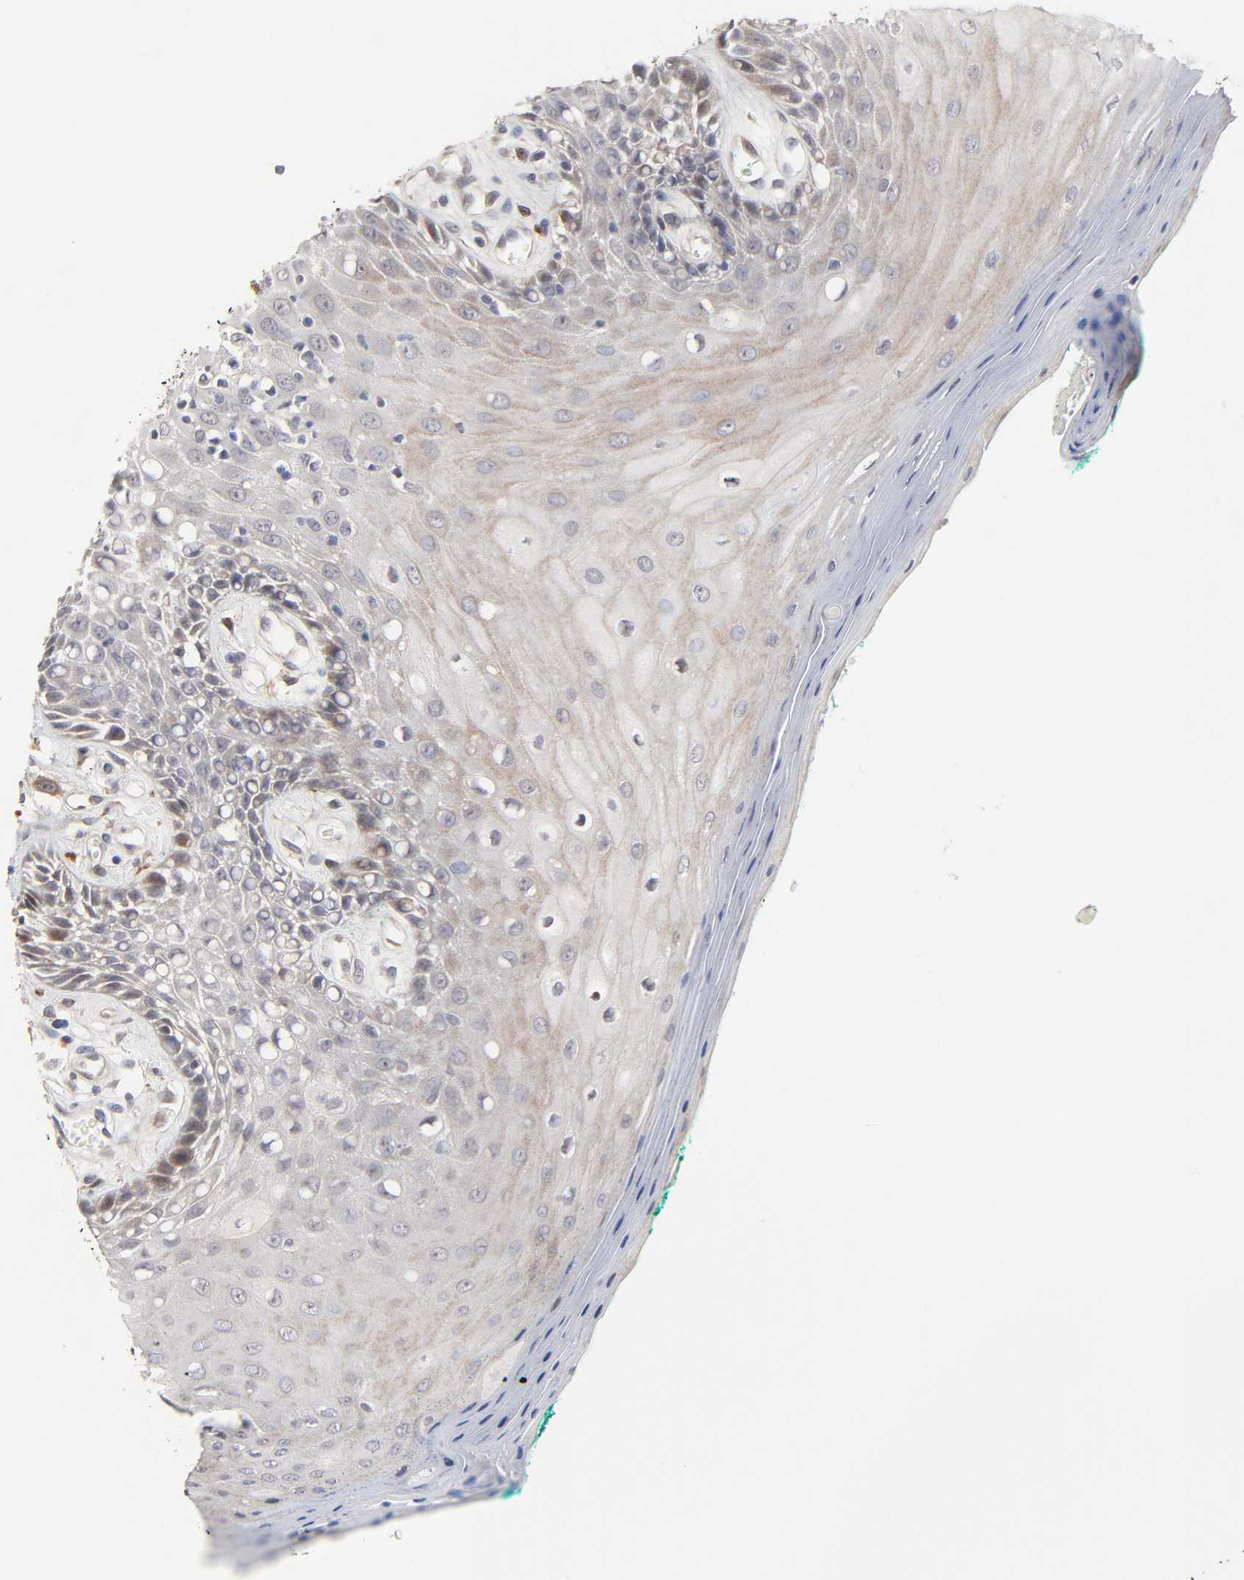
{"staining": {"intensity": "moderate", "quantity": ">75%", "location": "cytoplasmic/membranous,nuclear"}, "tissue": "oral mucosa", "cell_type": "Squamous epithelial cells", "image_type": "normal", "snomed": [{"axis": "morphology", "description": "Normal tissue, NOS"}, {"axis": "morphology", "description": "Squamous cell carcinoma, NOS"}, {"axis": "topography", "description": "Skeletal muscle"}, {"axis": "topography", "description": "Oral tissue"}, {"axis": "topography", "description": "Head-Neck"}], "caption": "The micrograph exhibits a brown stain indicating the presence of a protein in the cytoplasmic/membranous,nuclear of squamous epithelial cells in oral mucosa.", "gene": "HNF4A", "patient": {"sex": "female", "age": 84}}